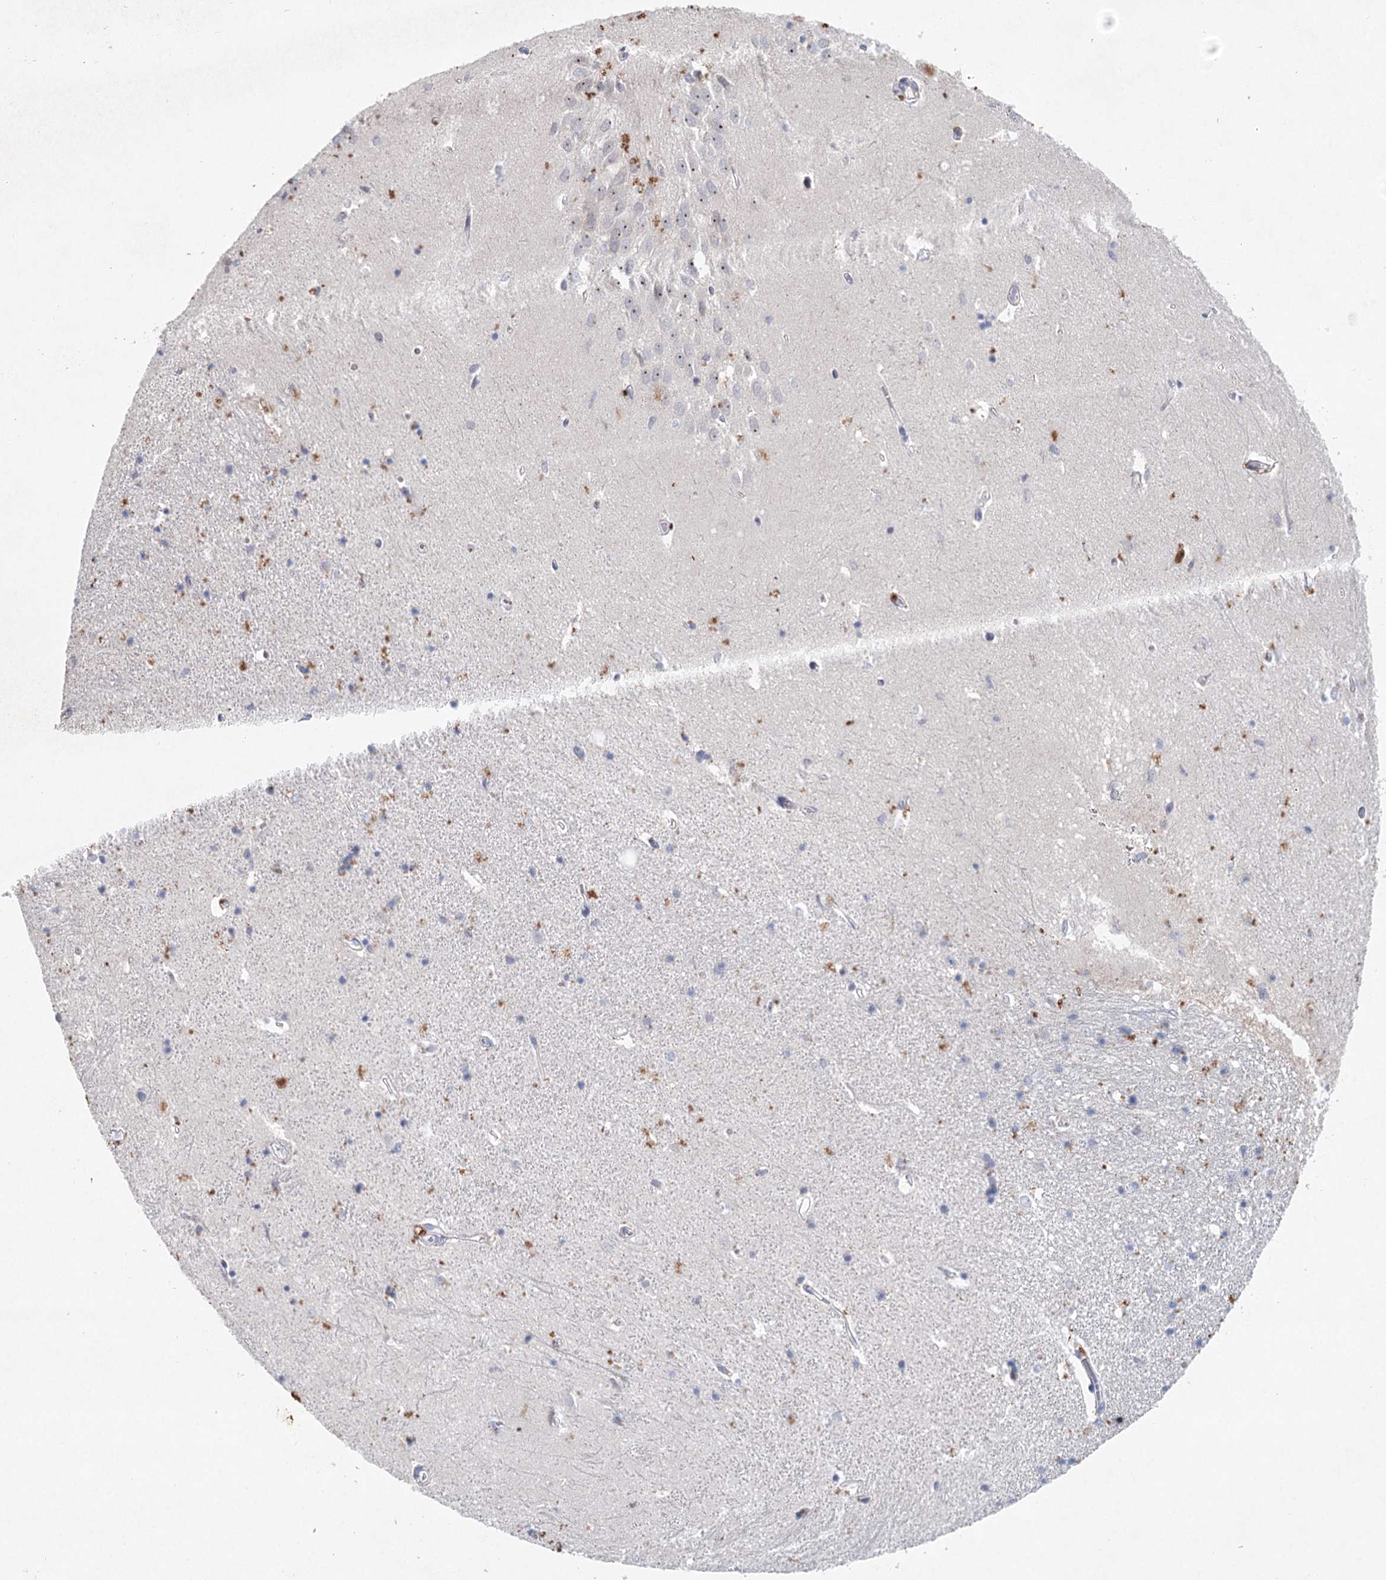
{"staining": {"intensity": "moderate", "quantity": "<25%", "location": "cytoplasmic/membranous"}, "tissue": "hippocampus", "cell_type": "Glial cells", "image_type": "normal", "snomed": [{"axis": "morphology", "description": "Normal tissue, NOS"}, {"axis": "topography", "description": "Hippocampus"}], "caption": "A micrograph of hippocampus stained for a protein demonstrates moderate cytoplasmic/membranous brown staining in glial cells. Immunohistochemistry stains the protein in brown and the nuclei are stained blue.", "gene": "XPO6", "patient": {"sex": "female", "age": 64}}